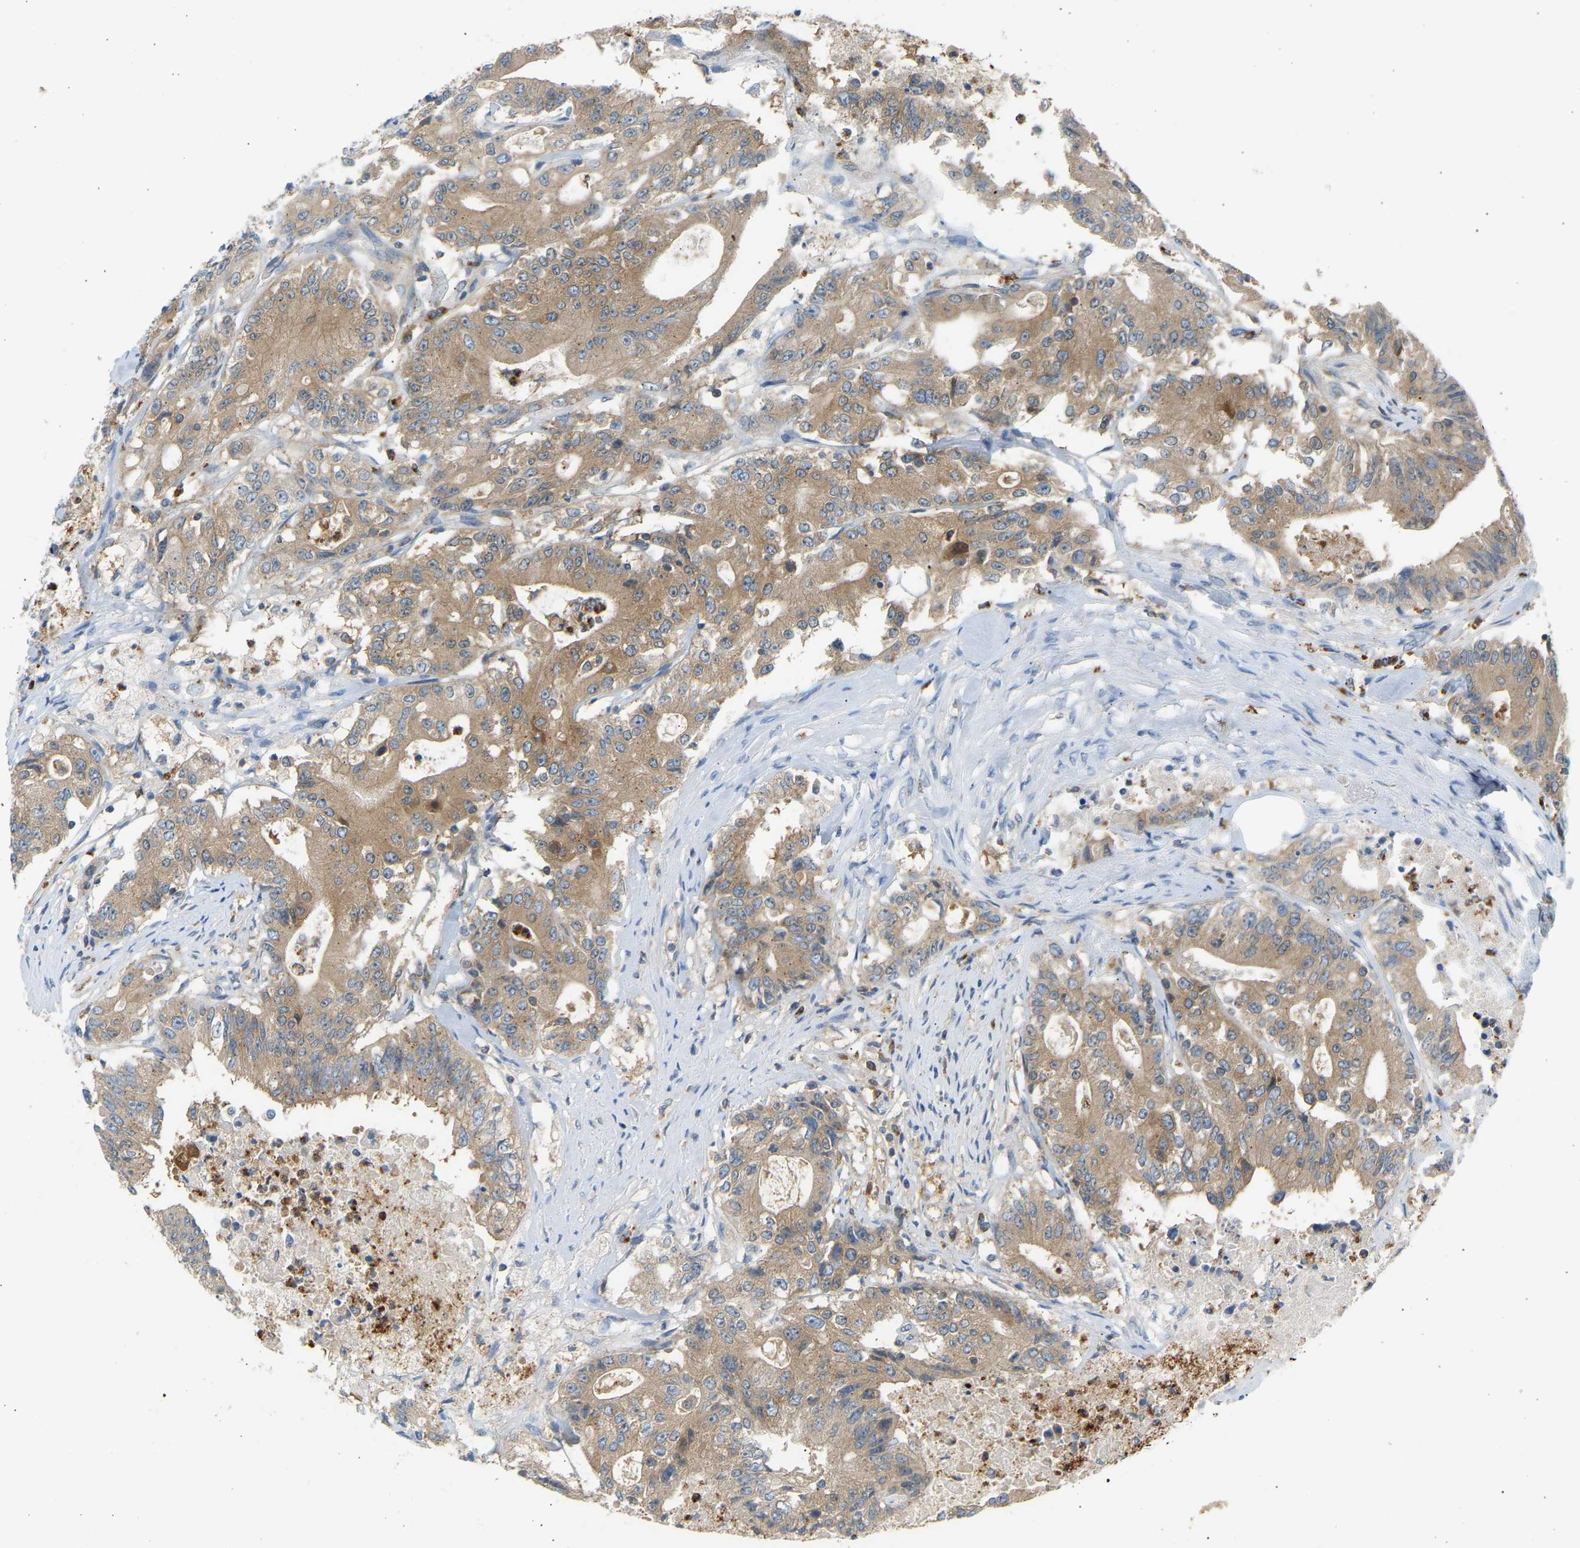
{"staining": {"intensity": "moderate", "quantity": ">75%", "location": "cytoplasmic/membranous"}, "tissue": "colorectal cancer", "cell_type": "Tumor cells", "image_type": "cancer", "snomed": [{"axis": "morphology", "description": "Adenocarcinoma, NOS"}, {"axis": "topography", "description": "Colon"}], "caption": "High-power microscopy captured an immunohistochemistry (IHC) histopathology image of adenocarcinoma (colorectal), revealing moderate cytoplasmic/membranous staining in approximately >75% of tumor cells.", "gene": "TRIM50", "patient": {"sex": "female", "age": 77}}